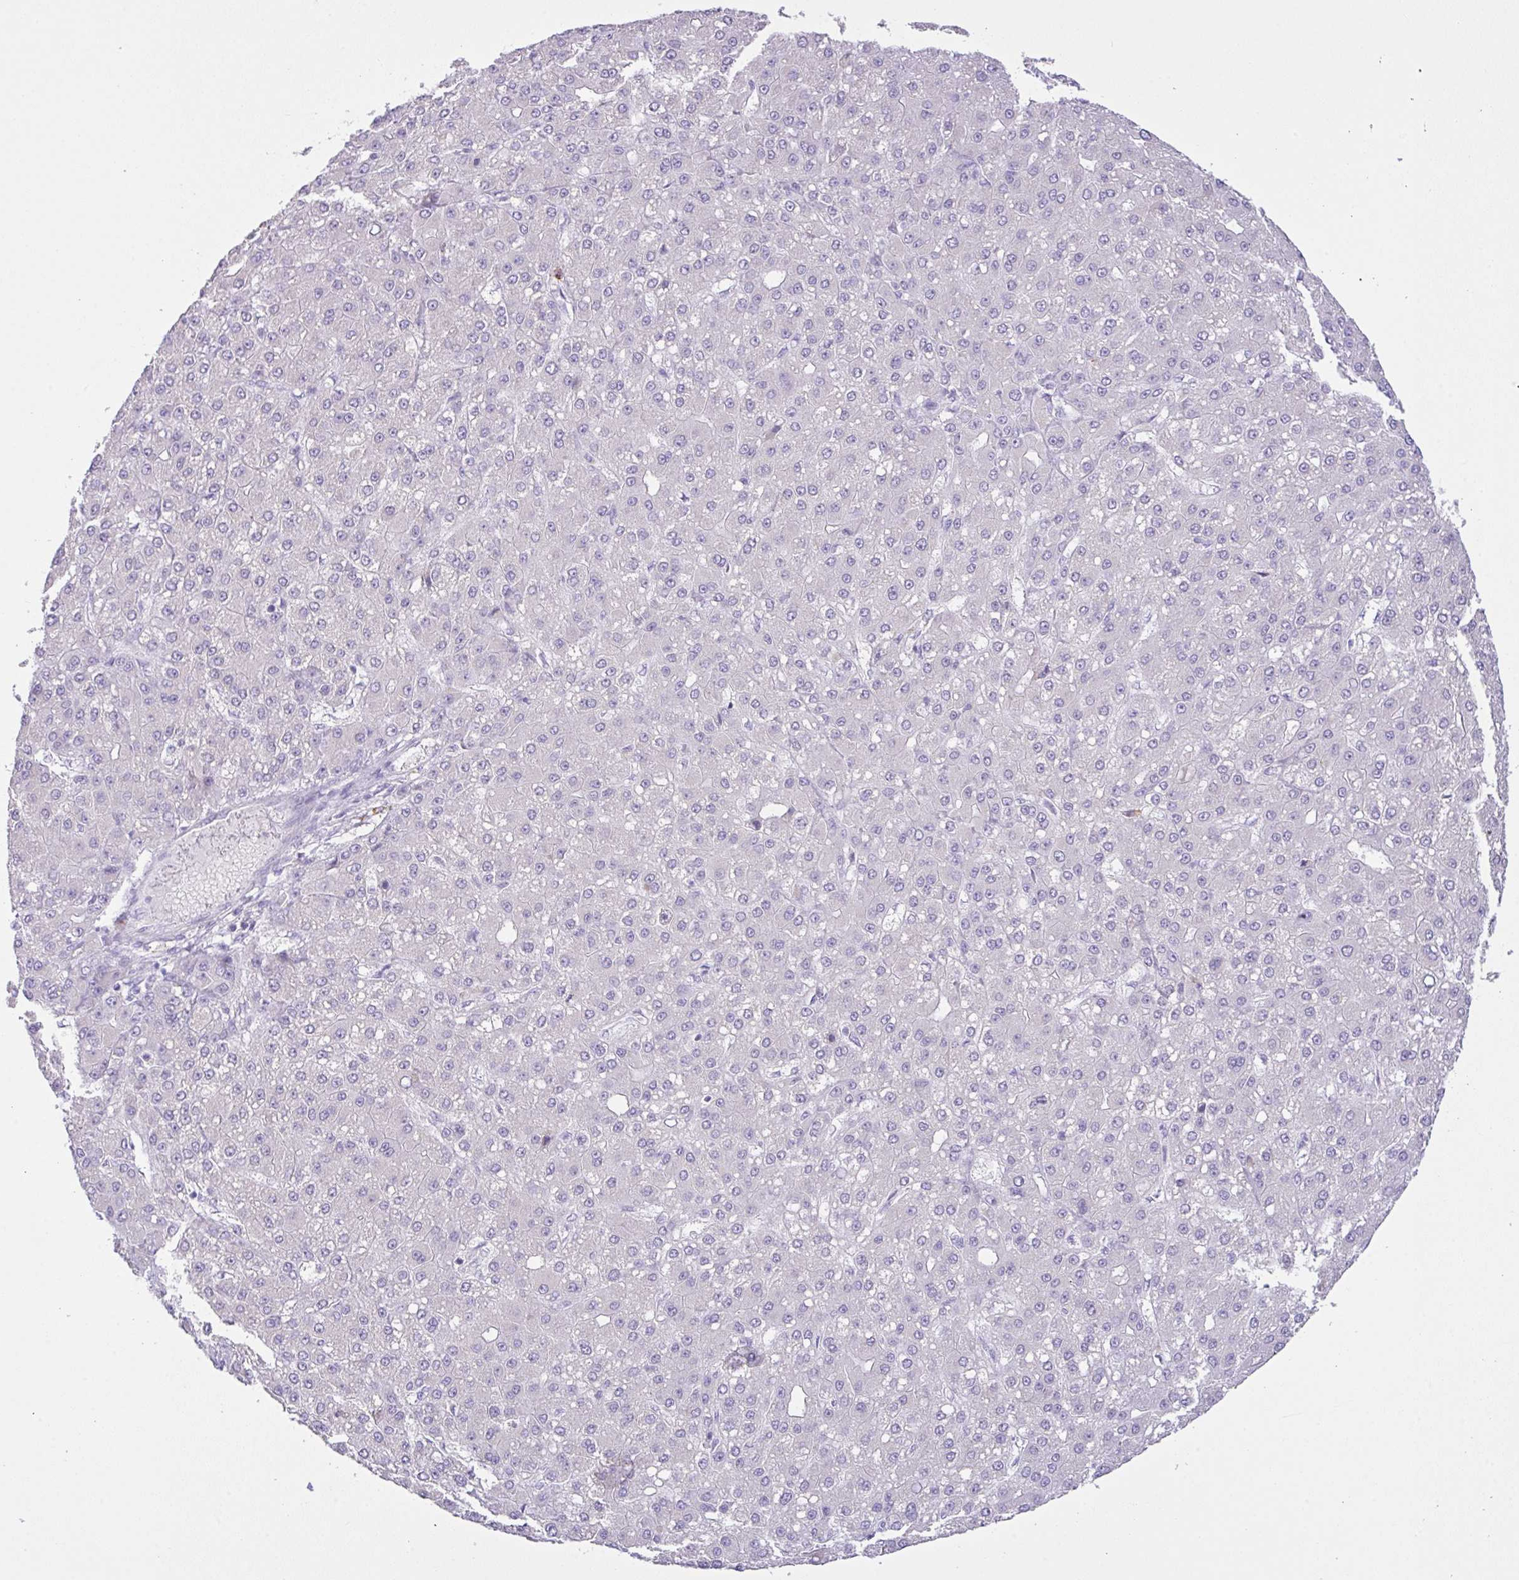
{"staining": {"intensity": "negative", "quantity": "none", "location": "none"}, "tissue": "liver cancer", "cell_type": "Tumor cells", "image_type": "cancer", "snomed": [{"axis": "morphology", "description": "Carcinoma, Hepatocellular, NOS"}, {"axis": "topography", "description": "Liver"}], "caption": "Immunohistochemical staining of human liver hepatocellular carcinoma shows no significant staining in tumor cells.", "gene": "CST11", "patient": {"sex": "male", "age": 67}}